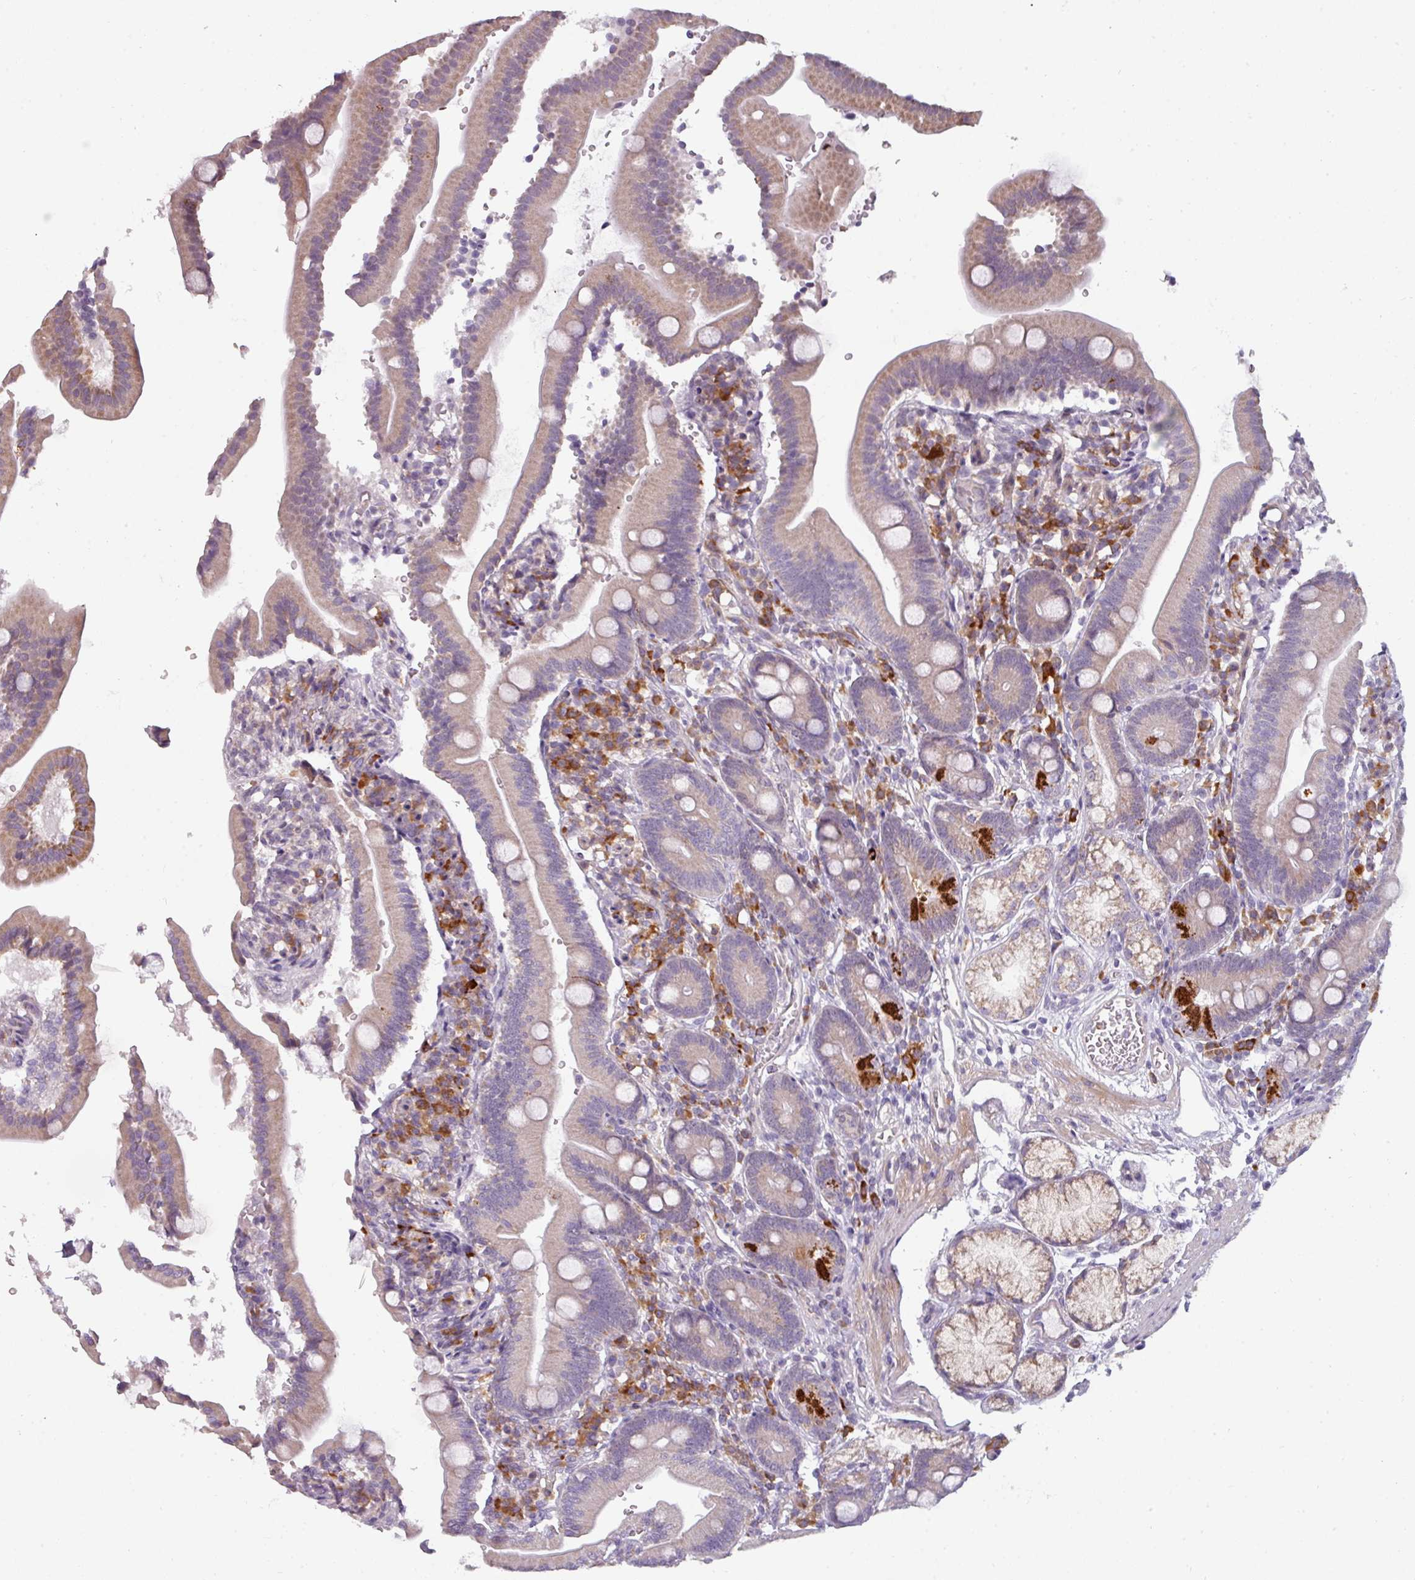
{"staining": {"intensity": "strong", "quantity": "<25%", "location": "cytoplasmic/membranous"}, "tissue": "duodenum", "cell_type": "Glandular cells", "image_type": "normal", "snomed": [{"axis": "morphology", "description": "Normal tissue, NOS"}, {"axis": "topography", "description": "Duodenum"}], "caption": "Immunohistochemistry (IHC) of benign human duodenum exhibits medium levels of strong cytoplasmic/membranous expression in approximately <25% of glandular cells.", "gene": "C2orf68", "patient": {"sex": "female", "age": 67}}